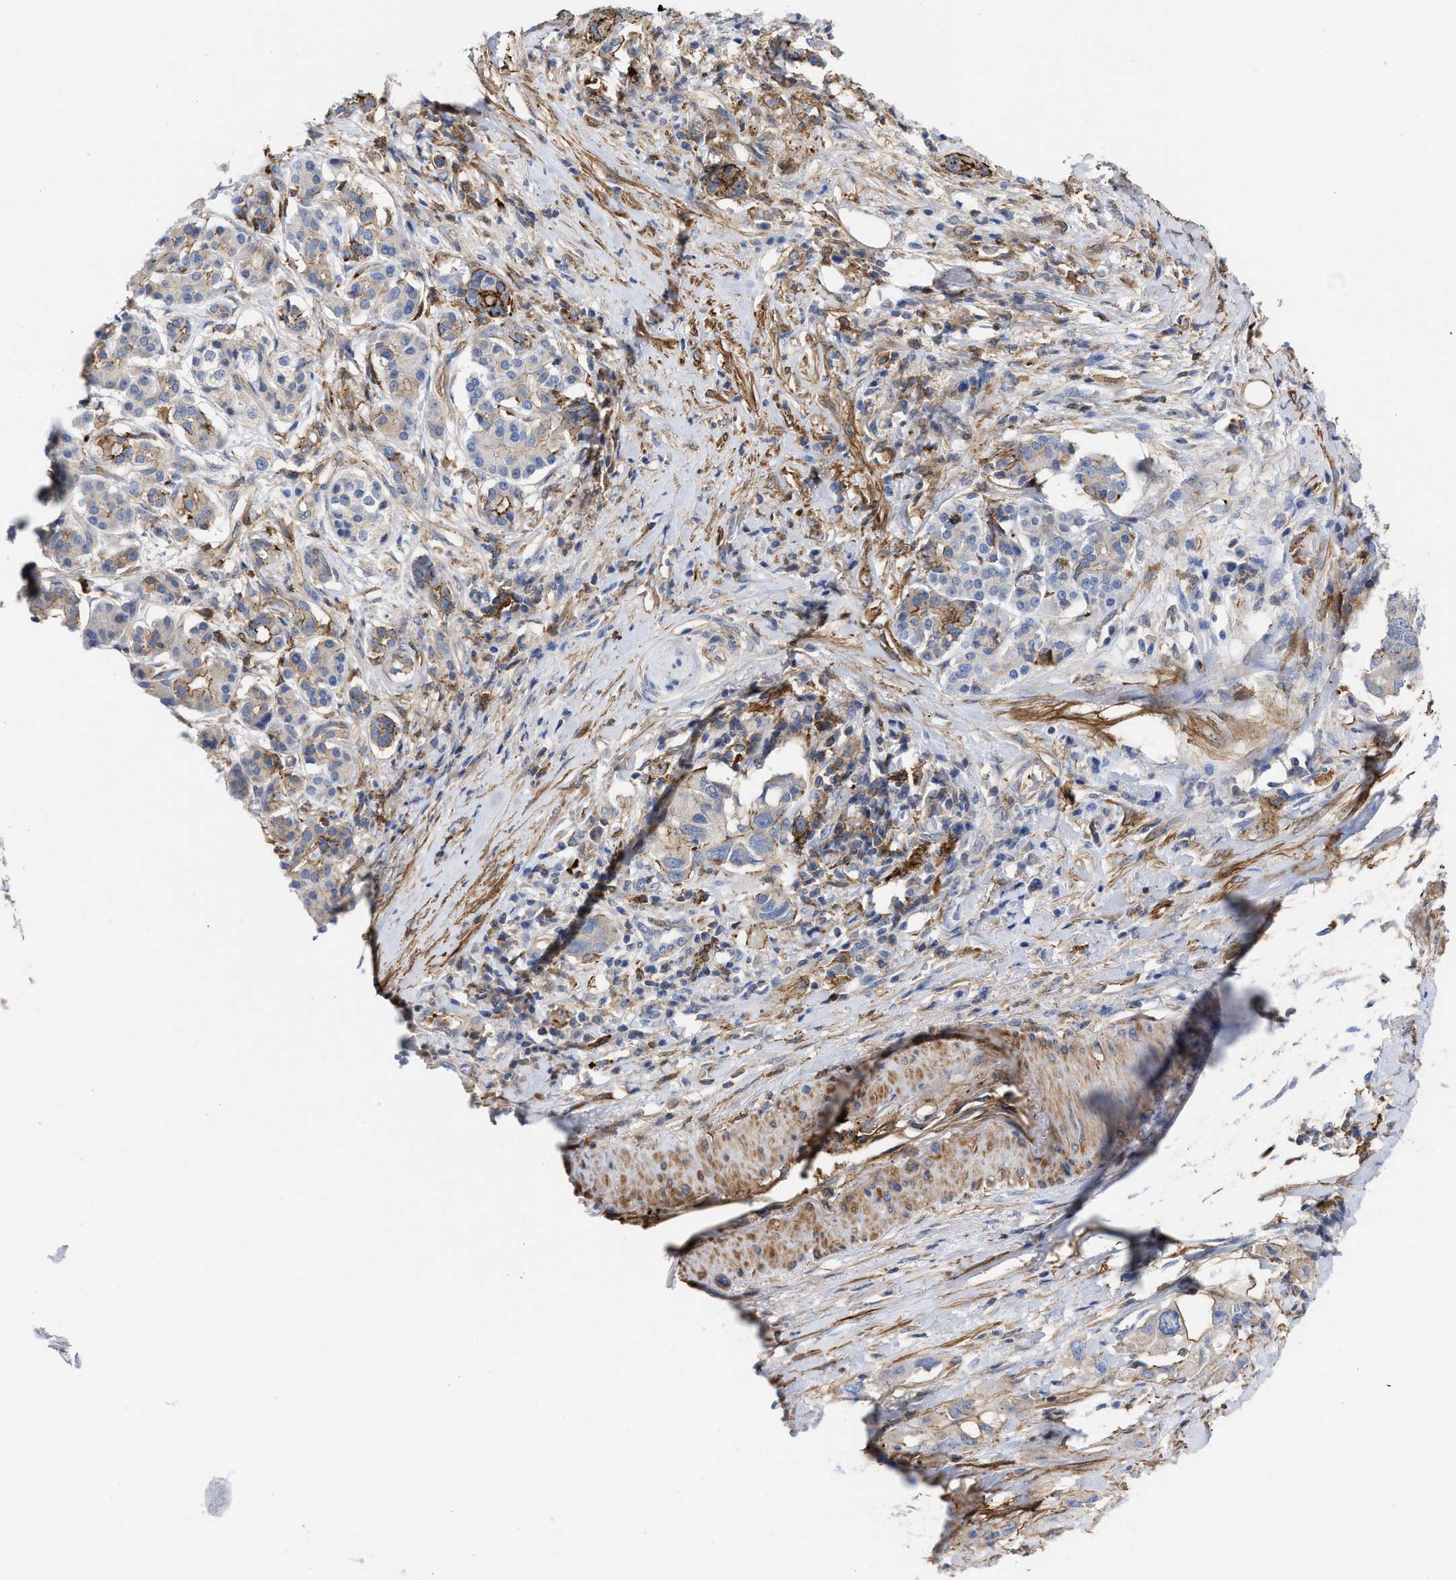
{"staining": {"intensity": "negative", "quantity": "none", "location": "none"}, "tissue": "pancreatic cancer", "cell_type": "Tumor cells", "image_type": "cancer", "snomed": [{"axis": "morphology", "description": "Adenocarcinoma, NOS"}, {"axis": "topography", "description": "Pancreas"}], "caption": "This is a histopathology image of immunohistochemistry staining of adenocarcinoma (pancreatic), which shows no staining in tumor cells.", "gene": "HS3ST5", "patient": {"sex": "female", "age": 56}}